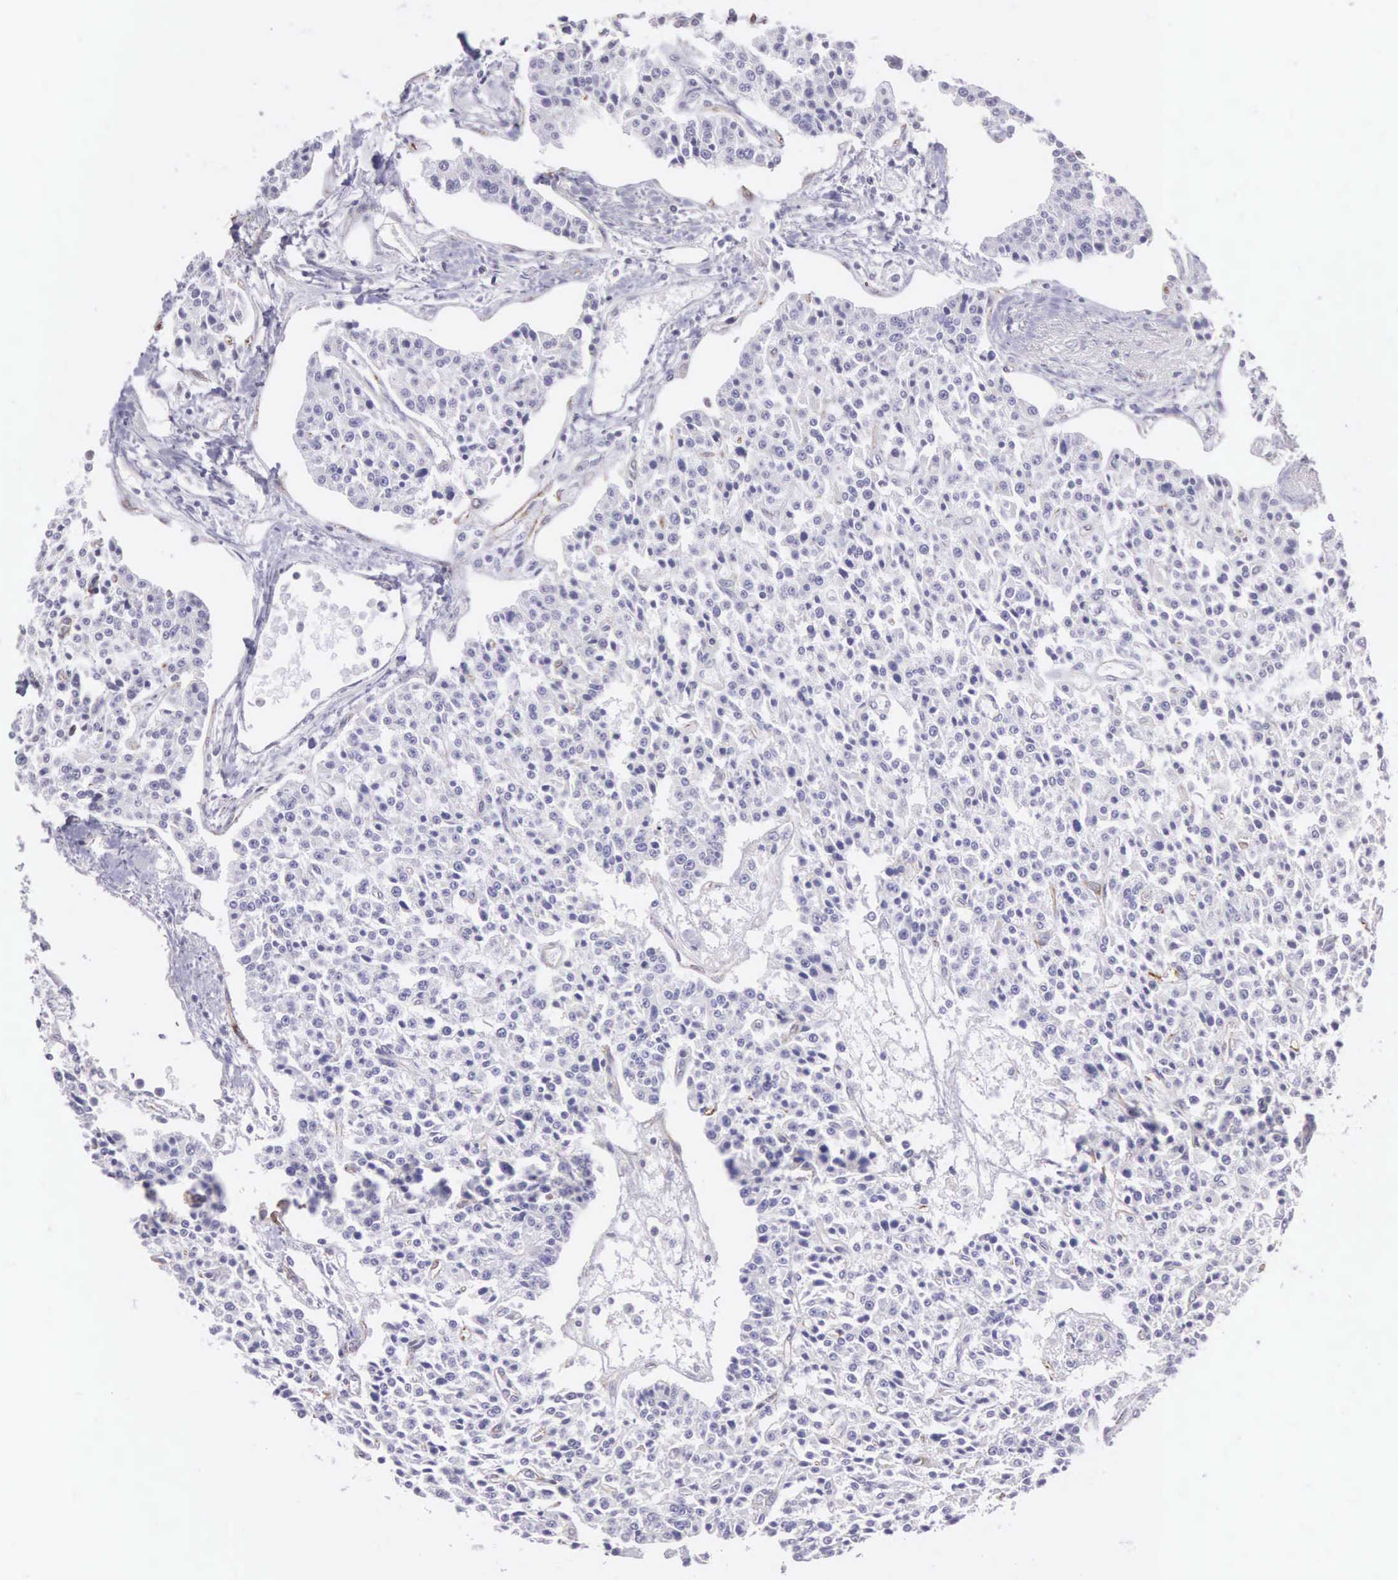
{"staining": {"intensity": "negative", "quantity": "none", "location": "none"}, "tissue": "carcinoid", "cell_type": "Tumor cells", "image_type": "cancer", "snomed": [{"axis": "morphology", "description": "Carcinoid, malignant, NOS"}, {"axis": "topography", "description": "Stomach"}], "caption": "A micrograph of carcinoid (malignant) stained for a protein shows no brown staining in tumor cells. The staining is performed using DAB (3,3'-diaminobenzidine) brown chromogen with nuclei counter-stained in using hematoxylin.", "gene": "OSBPL3", "patient": {"sex": "female", "age": 76}}